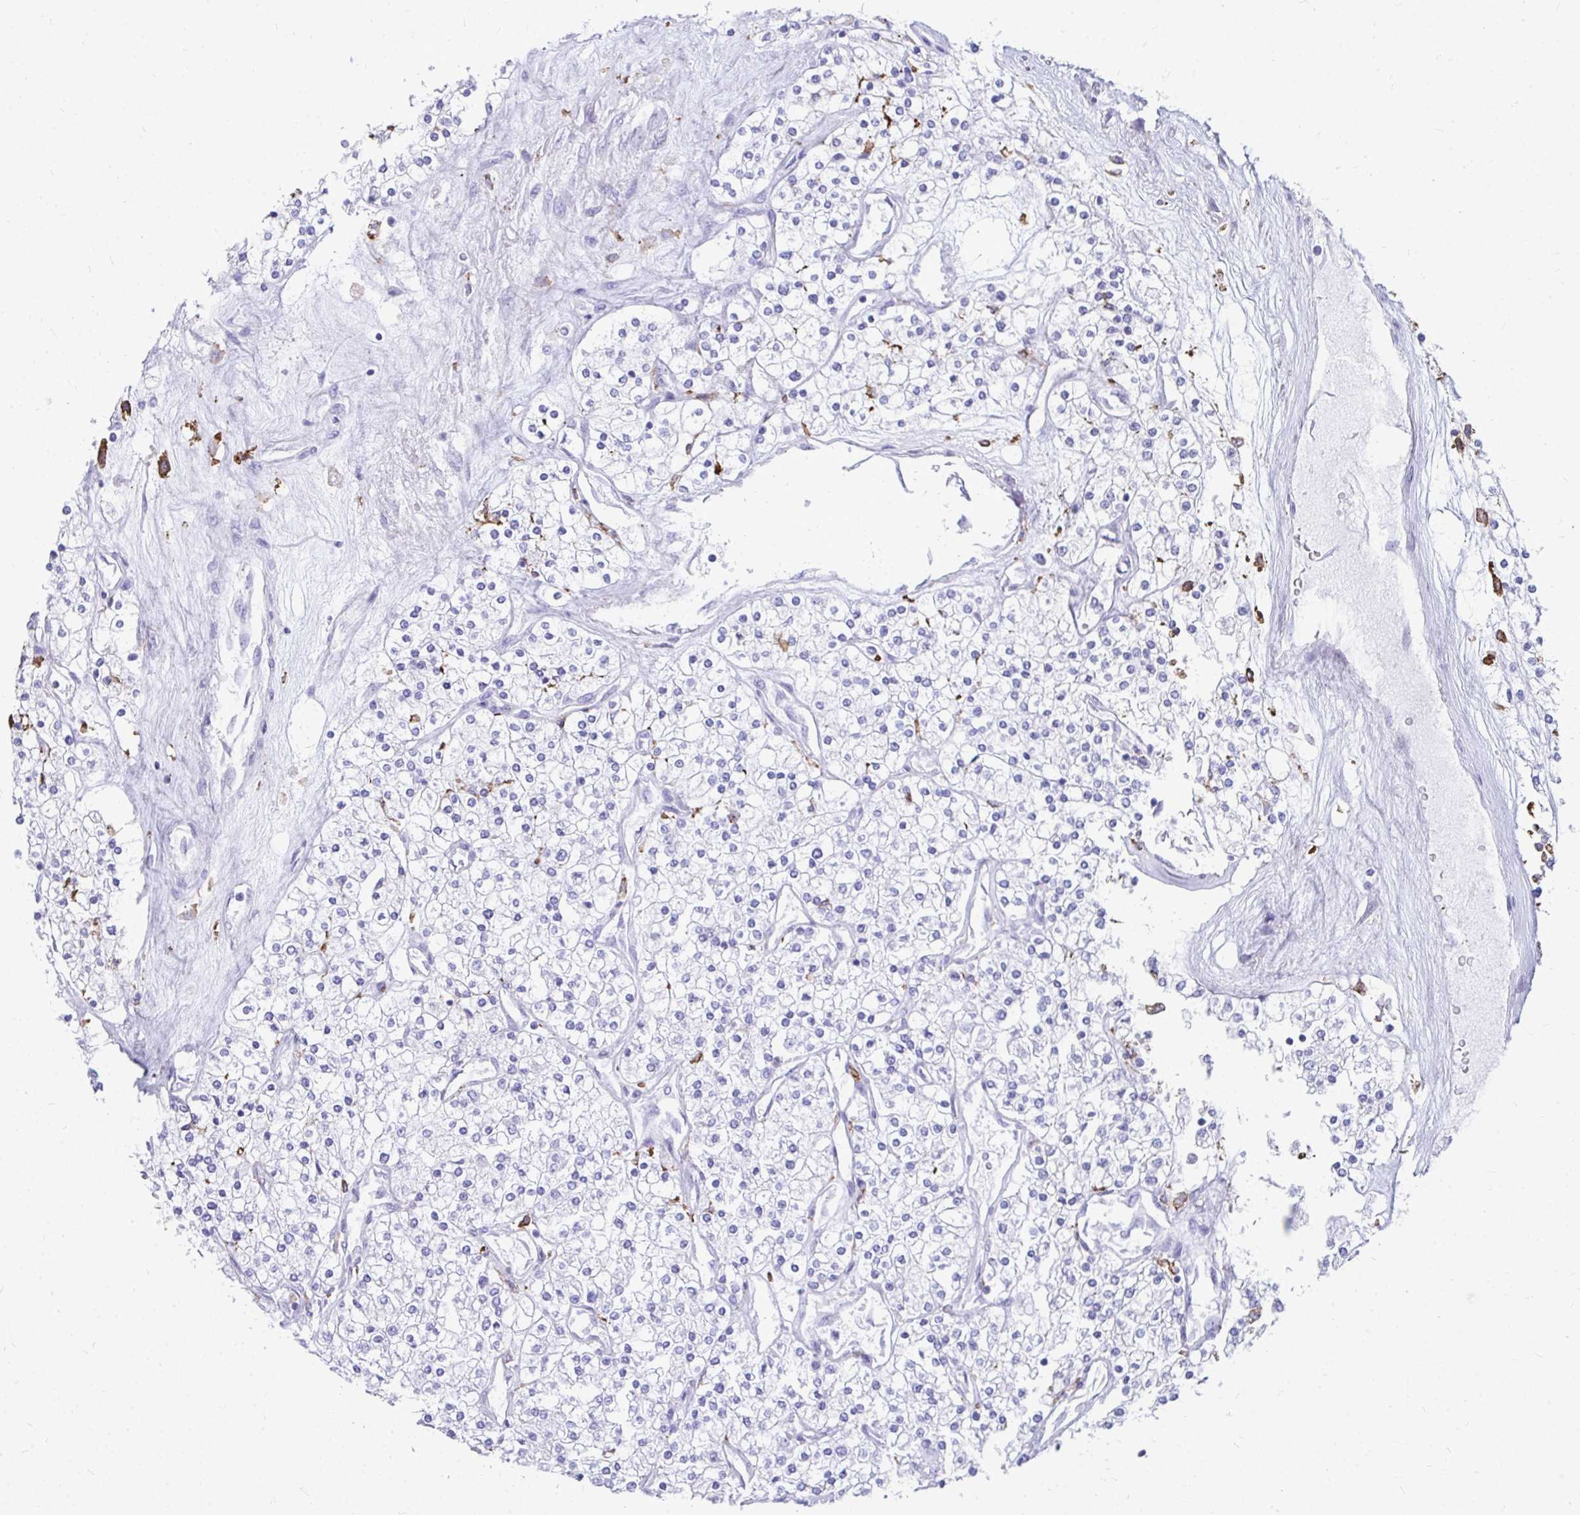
{"staining": {"intensity": "negative", "quantity": "none", "location": "none"}, "tissue": "renal cancer", "cell_type": "Tumor cells", "image_type": "cancer", "snomed": [{"axis": "morphology", "description": "Adenocarcinoma, NOS"}, {"axis": "topography", "description": "Kidney"}], "caption": "This is a photomicrograph of immunohistochemistry staining of renal cancer (adenocarcinoma), which shows no expression in tumor cells. (DAB immunohistochemistry (IHC) with hematoxylin counter stain).", "gene": "CD163", "patient": {"sex": "male", "age": 80}}